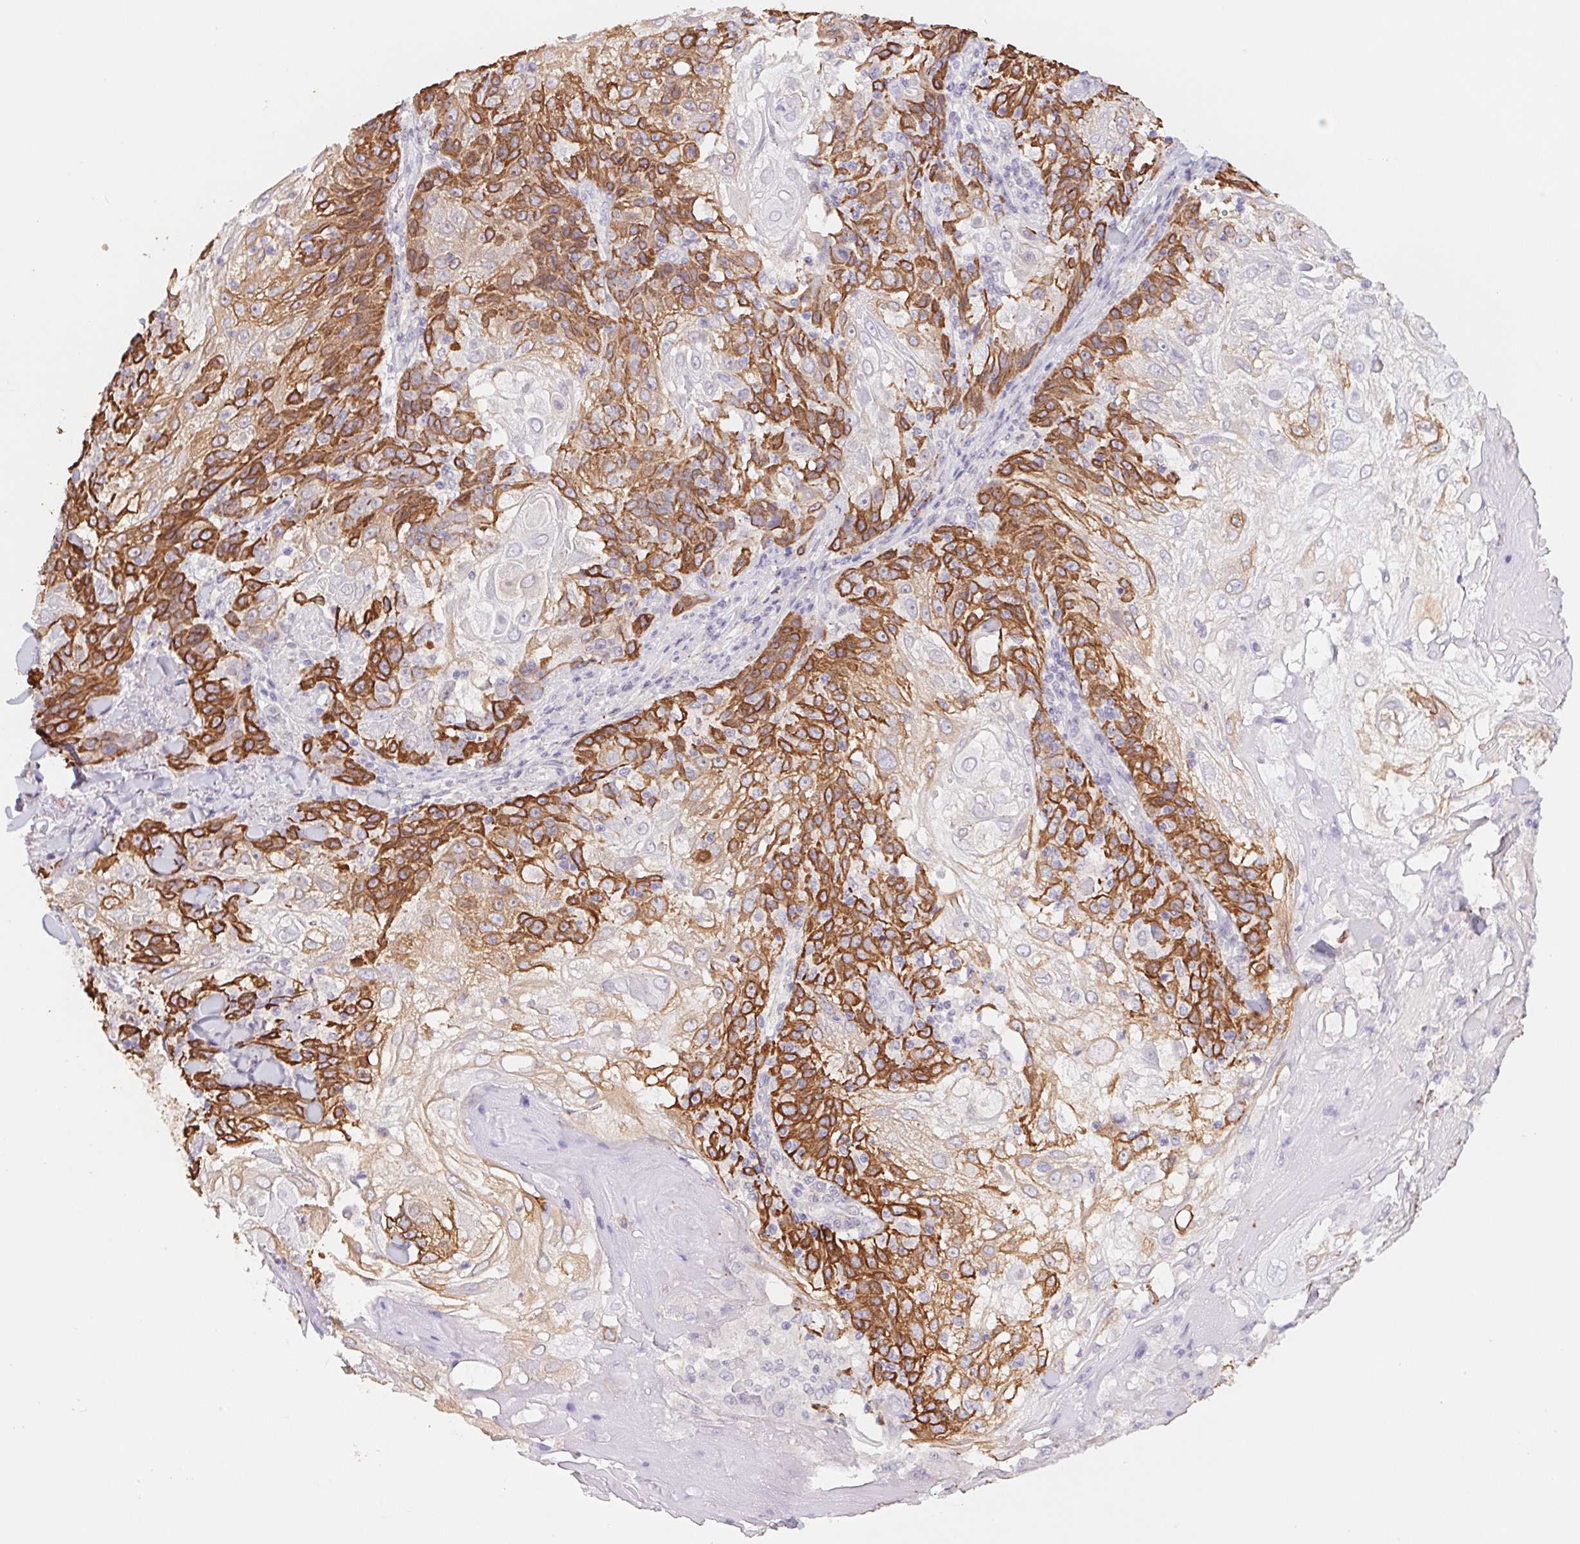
{"staining": {"intensity": "strong", "quantity": "25%-75%", "location": "cytoplasmic/membranous"}, "tissue": "skin cancer", "cell_type": "Tumor cells", "image_type": "cancer", "snomed": [{"axis": "morphology", "description": "Normal tissue, NOS"}, {"axis": "morphology", "description": "Squamous cell carcinoma, NOS"}, {"axis": "topography", "description": "Skin"}], "caption": "Immunohistochemistry (DAB) staining of skin cancer reveals strong cytoplasmic/membranous protein positivity in approximately 25%-75% of tumor cells.", "gene": "PNMA8B", "patient": {"sex": "female", "age": 83}}